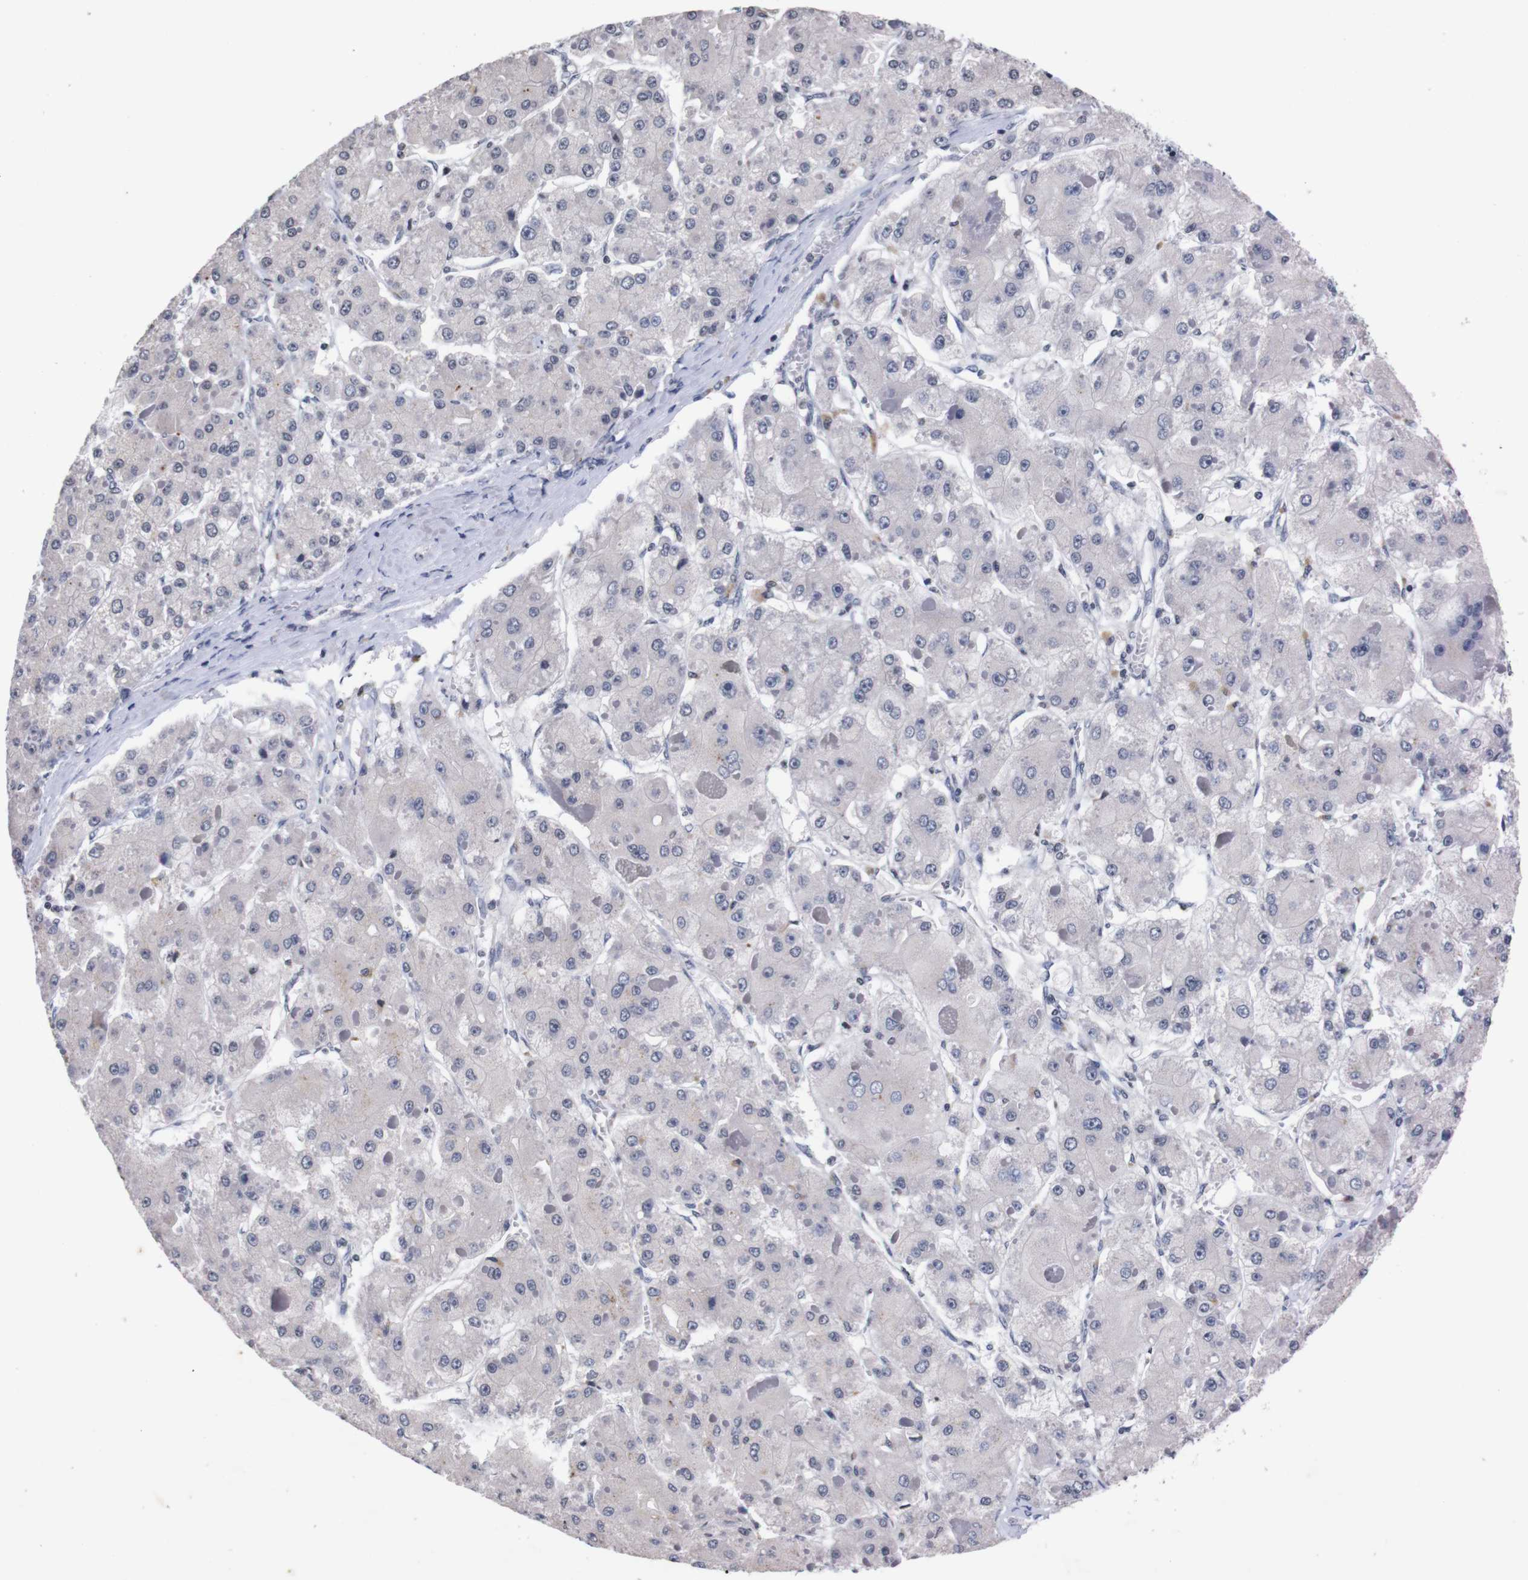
{"staining": {"intensity": "negative", "quantity": "none", "location": "none"}, "tissue": "liver cancer", "cell_type": "Tumor cells", "image_type": "cancer", "snomed": [{"axis": "morphology", "description": "Carcinoma, Hepatocellular, NOS"}, {"axis": "topography", "description": "Liver"}], "caption": "Immunohistochemistry (IHC) photomicrograph of neoplastic tissue: human liver cancer stained with DAB demonstrates no significant protein positivity in tumor cells.", "gene": "TNFRSF21", "patient": {"sex": "female", "age": 73}}